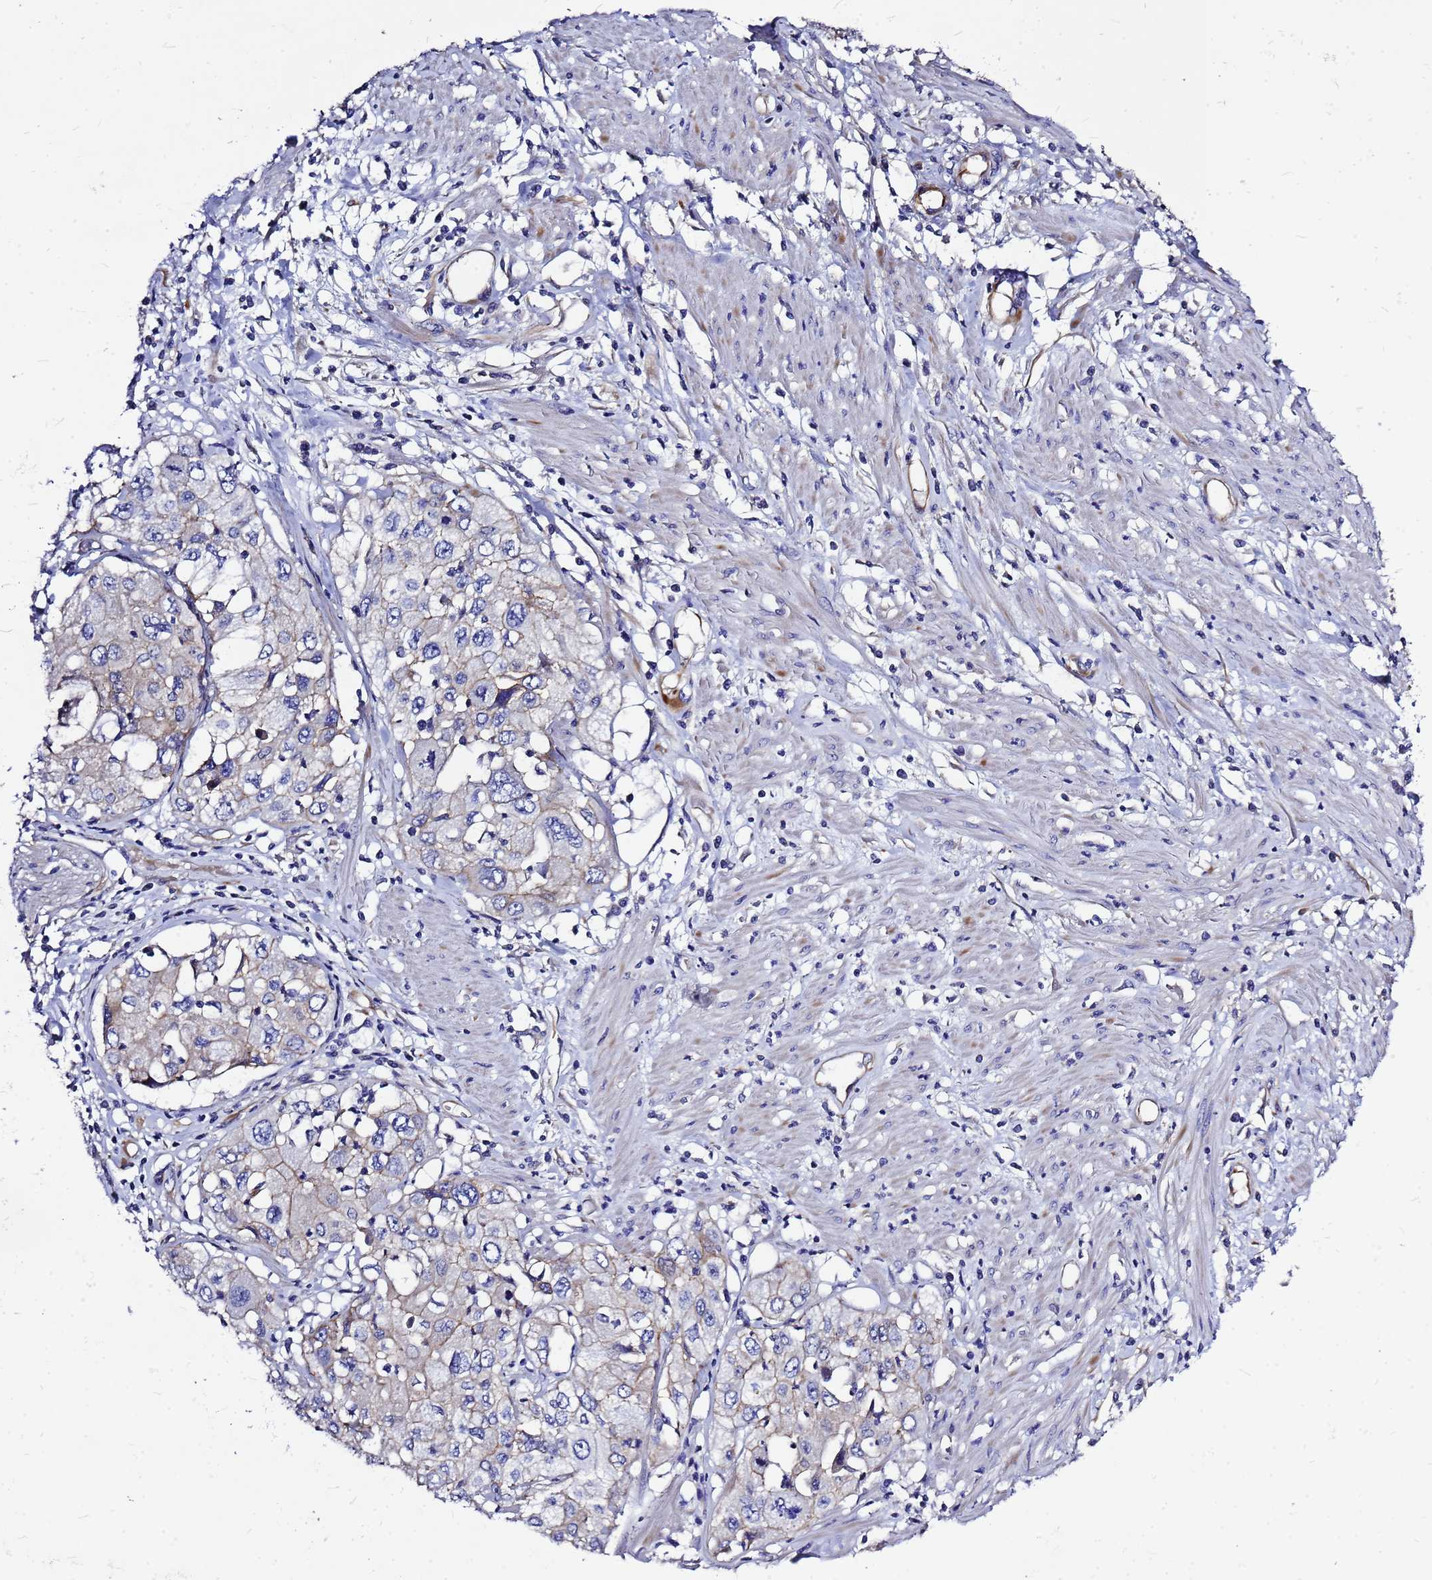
{"staining": {"intensity": "moderate", "quantity": "25%-75%", "location": "cytoplasmic/membranous"}, "tissue": "cervical cancer", "cell_type": "Tumor cells", "image_type": "cancer", "snomed": [{"axis": "morphology", "description": "Squamous cell carcinoma, NOS"}, {"axis": "topography", "description": "Cervix"}], "caption": "Cervical squamous cell carcinoma stained for a protein (brown) demonstrates moderate cytoplasmic/membranous positive expression in approximately 25%-75% of tumor cells.", "gene": "FBXW5", "patient": {"sex": "female", "age": 31}}